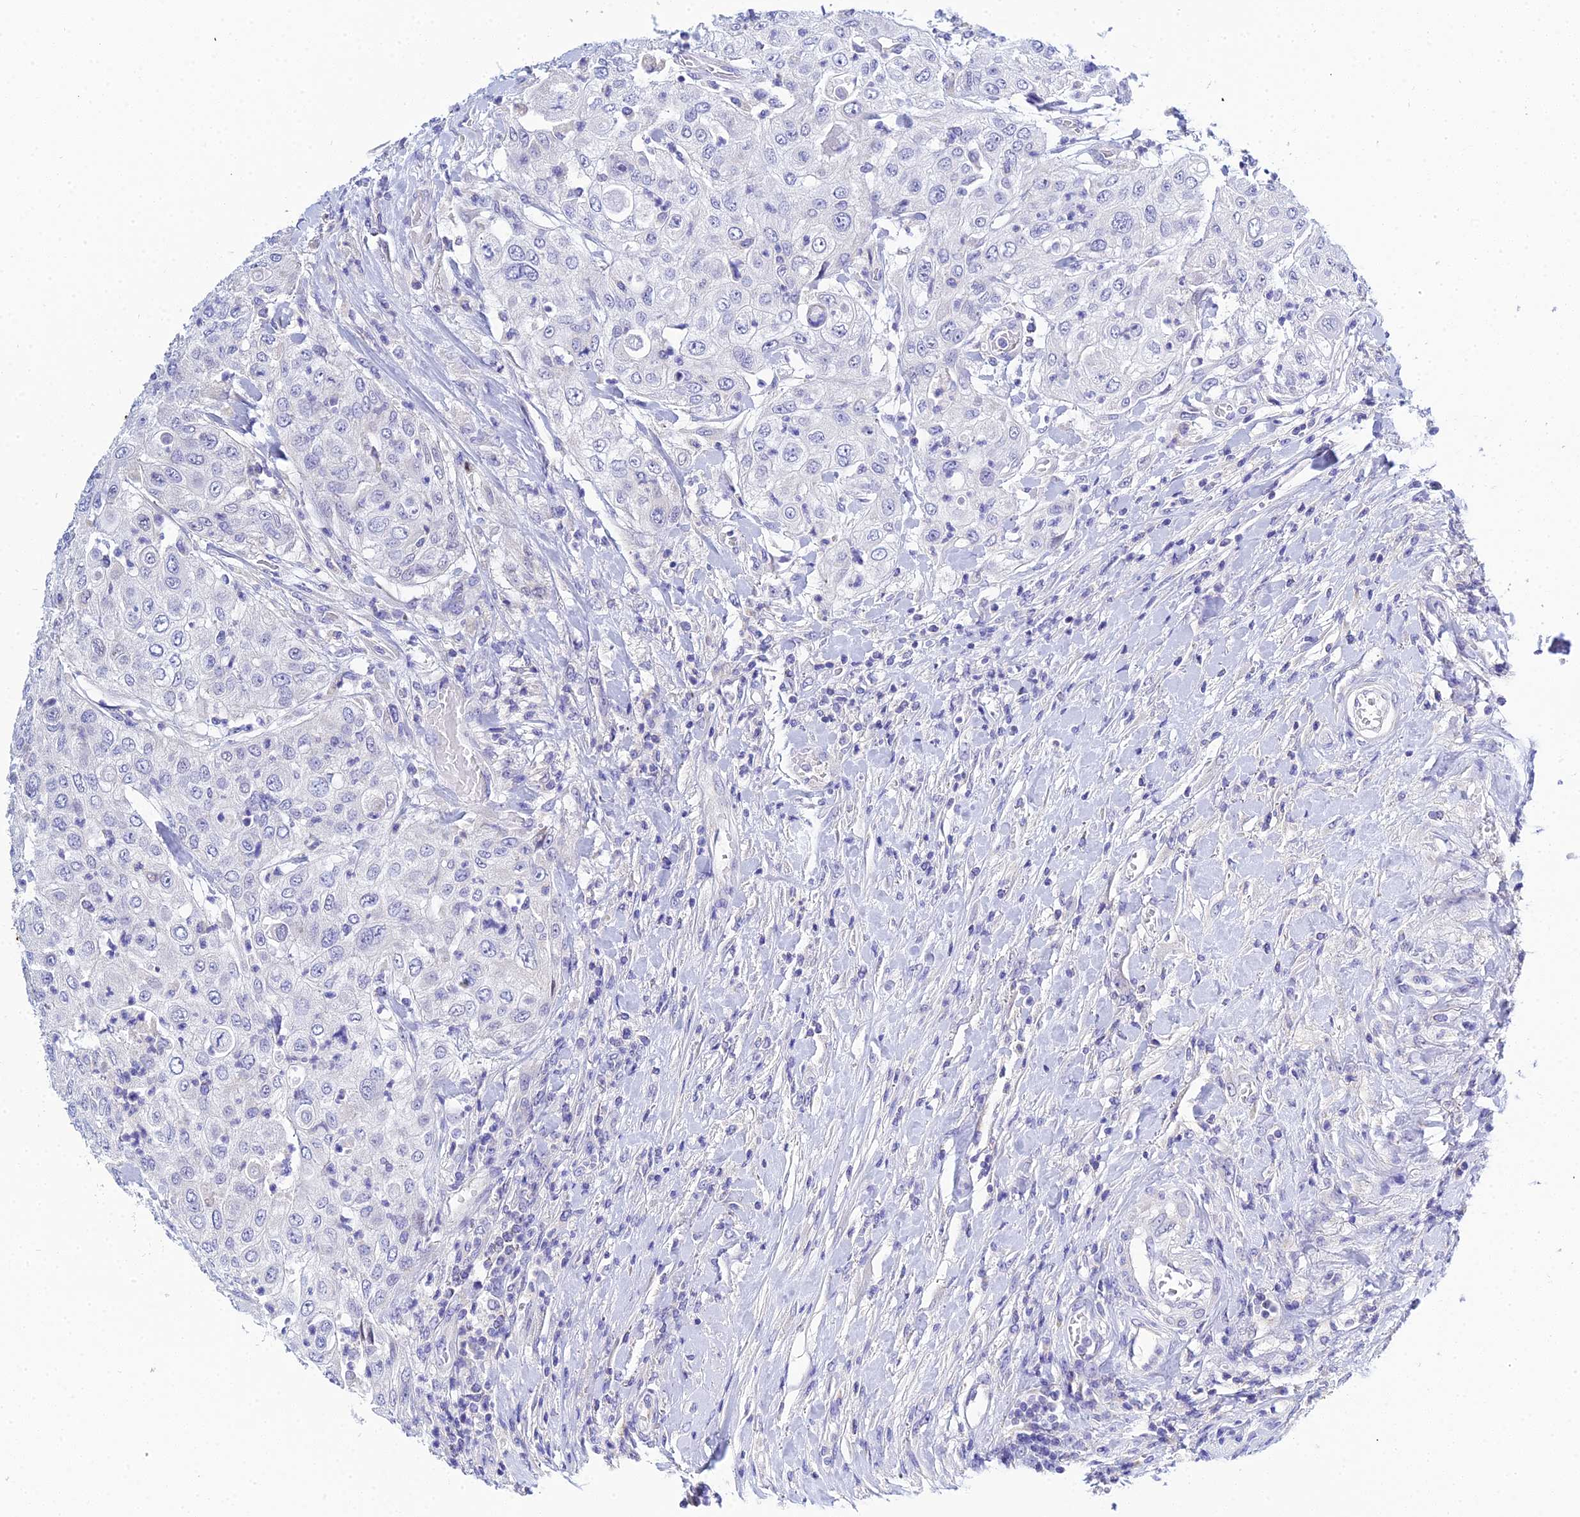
{"staining": {"intensity": "negative", "quantity": "none", "location": "none"}, "tissue": "urothelial cancer", "cell_type": "Tumor cells", "image_type": "cancer", "snomed": [{"axis": "morphology", "description": "Urothelial carcinoma, High grade"}, {"axis": "topography", "description": "Urinary bladder"}], "caption": "The photomicrograph demonstrates no staining of tumor cells in urothelial carcinoma (high-grade).", "gene": "ZXDA", "patient": {"sex": "female", "age": 79}}